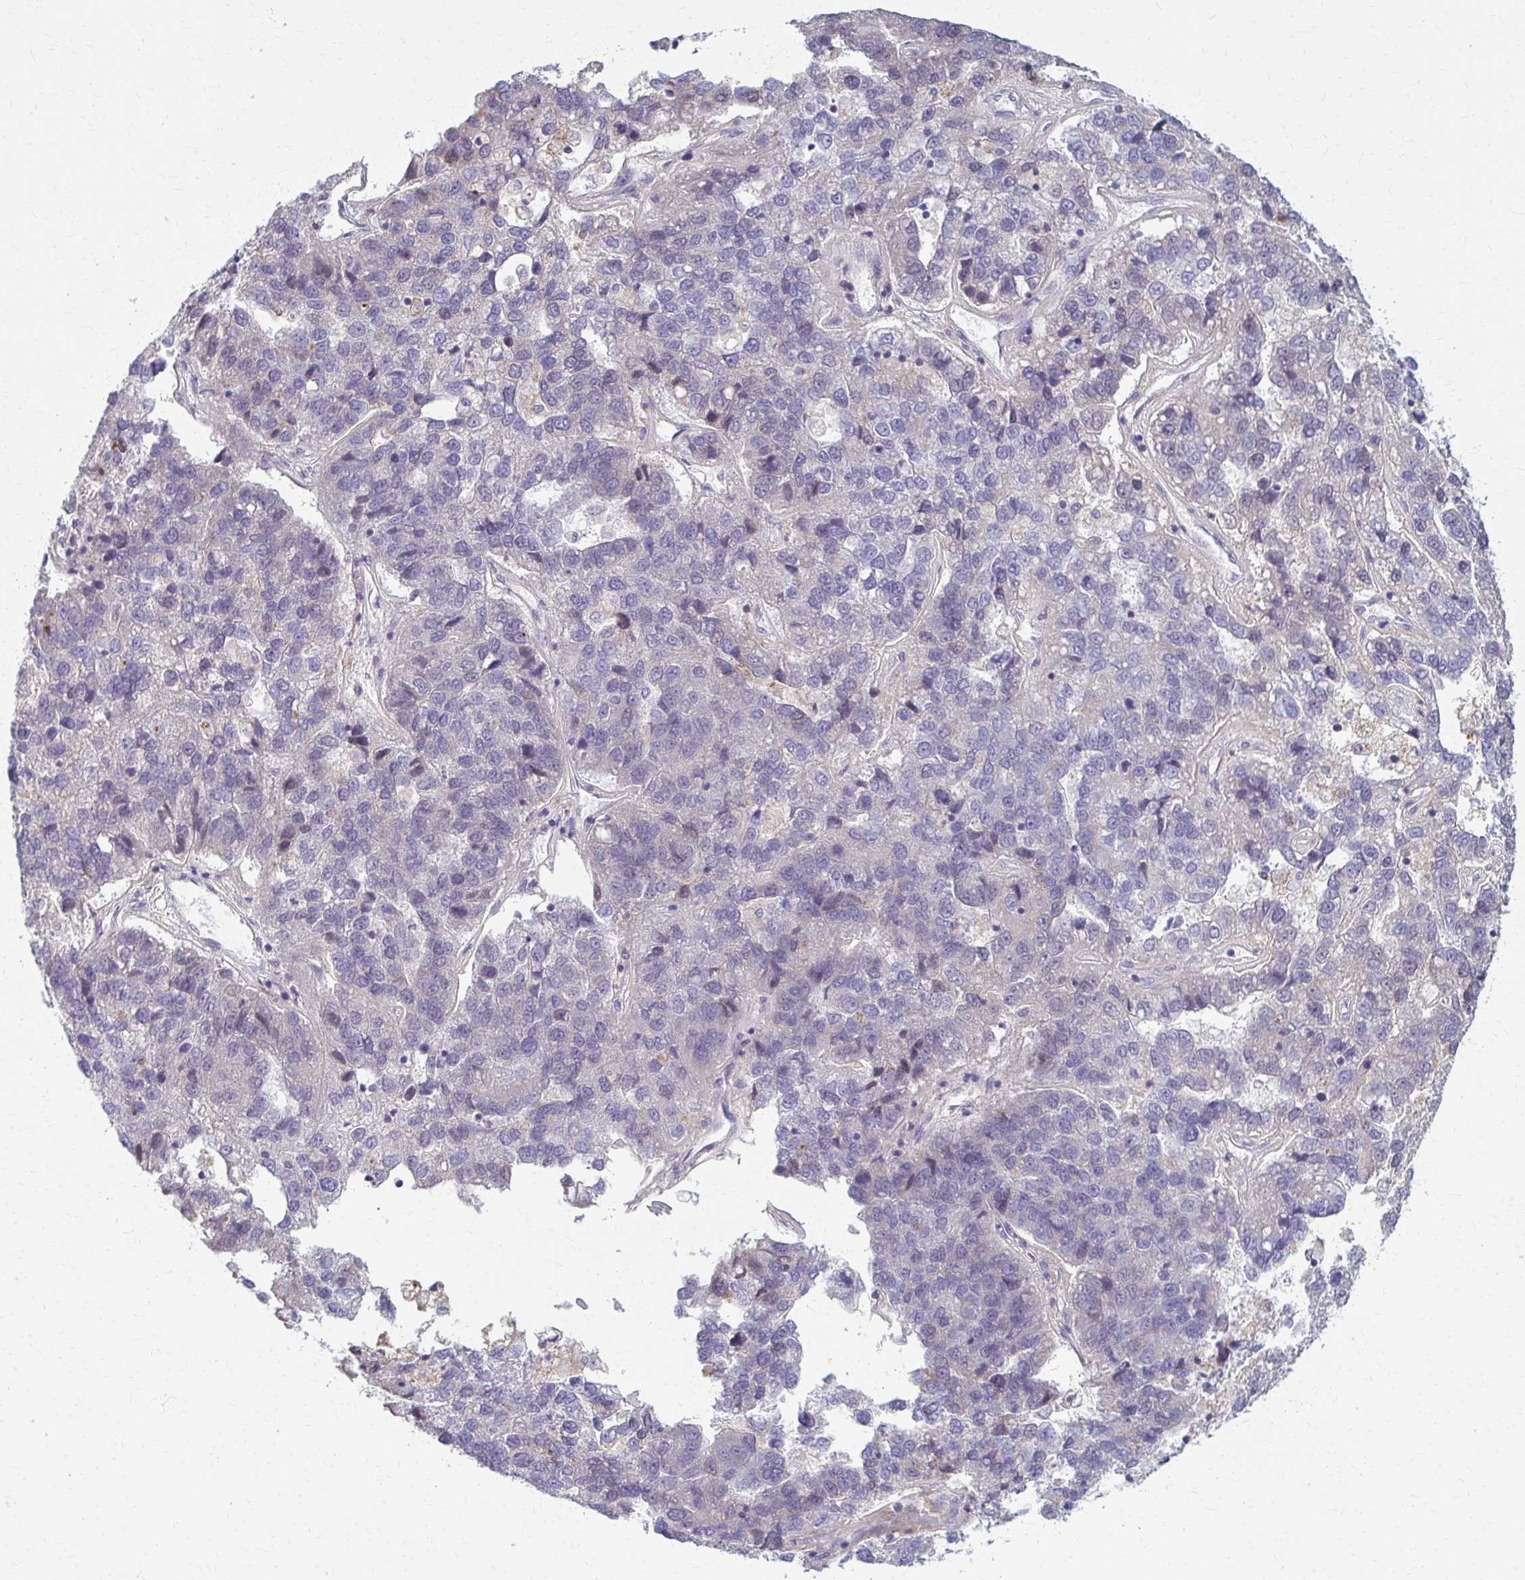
{"staining": {"intensity": "weak", "quantity": "<25%", "location": "cytoplasmic/membranous"}, "tissue": "pancreatic cancer", "cell_type": "Tumor cells", "image_type": "cancer", "snomed": [{"axis": "morphology", "description": "Adenocarcinoma, NOS"}, {"axis": "topography", "description": "Pancreas"}], "caption": "Protein analysis of pancreatic cancer (adenocarcinoma) shows no significant staining in tumor cells.", "gene": "MCRIP2", "patient": {"sex": "female", "age": 61}}